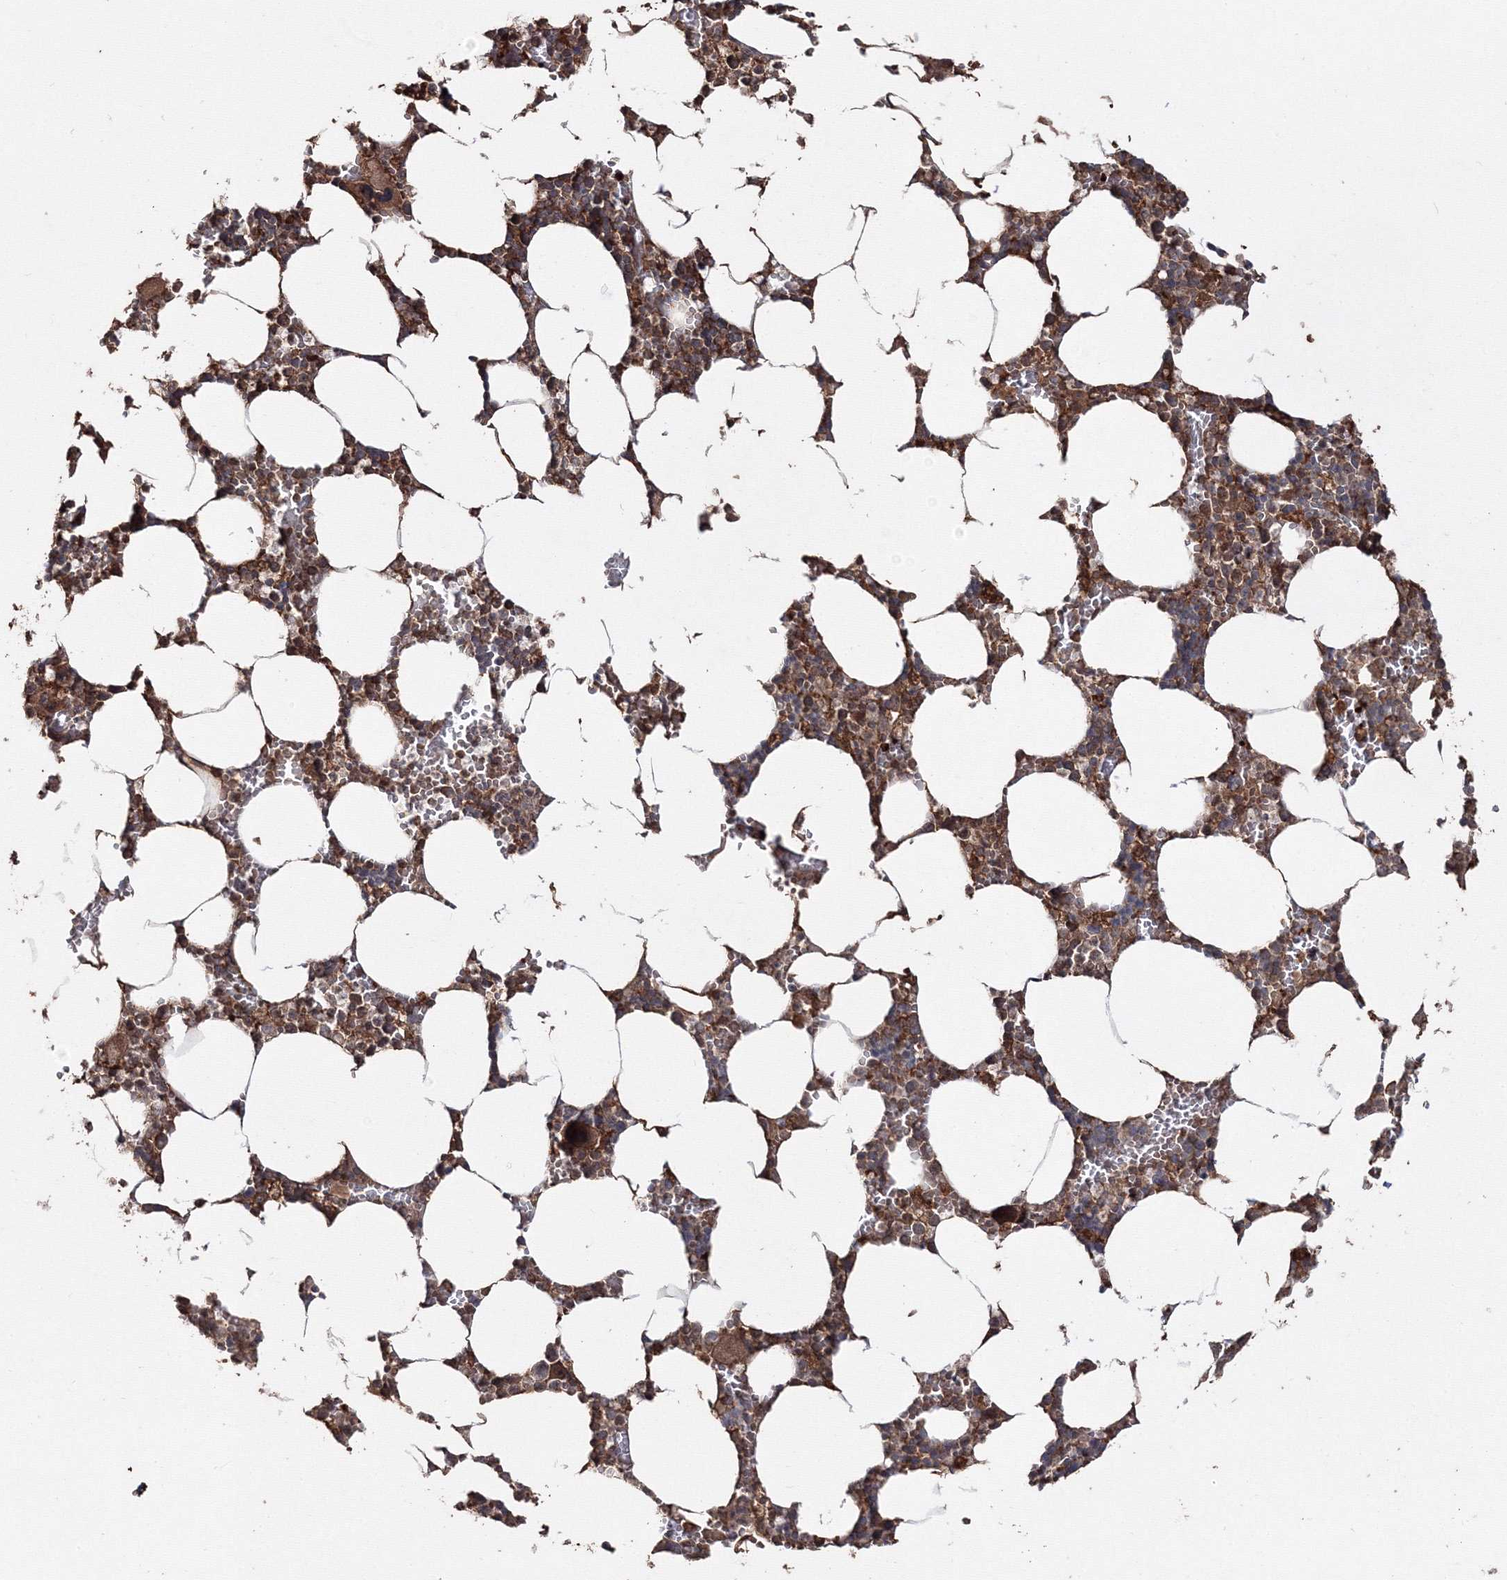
{"staining": {"intensity": "moderate", "quantity": ">75%", "location": "cytoplasmic/membranous"}, "tissue": "bone marrow", "cell_type": "Hematopoietic cells", "image_type": "normal", "snomed": [{"axis": "morphology", "description": "Normal tissue, NOS"}, {"axis": "topography", "description": "Bone marrow"}], "caption": "The histopathology image displays staining of benign bone marrow, revealing moderate cytoplasmic/membranous protein expression (brown color) within hematopoietic cells. (DAB = brown stain, brightfield microscopy at high magnification).", "gene": "DDO", "patient": {"sex": "male", "age": 70}}